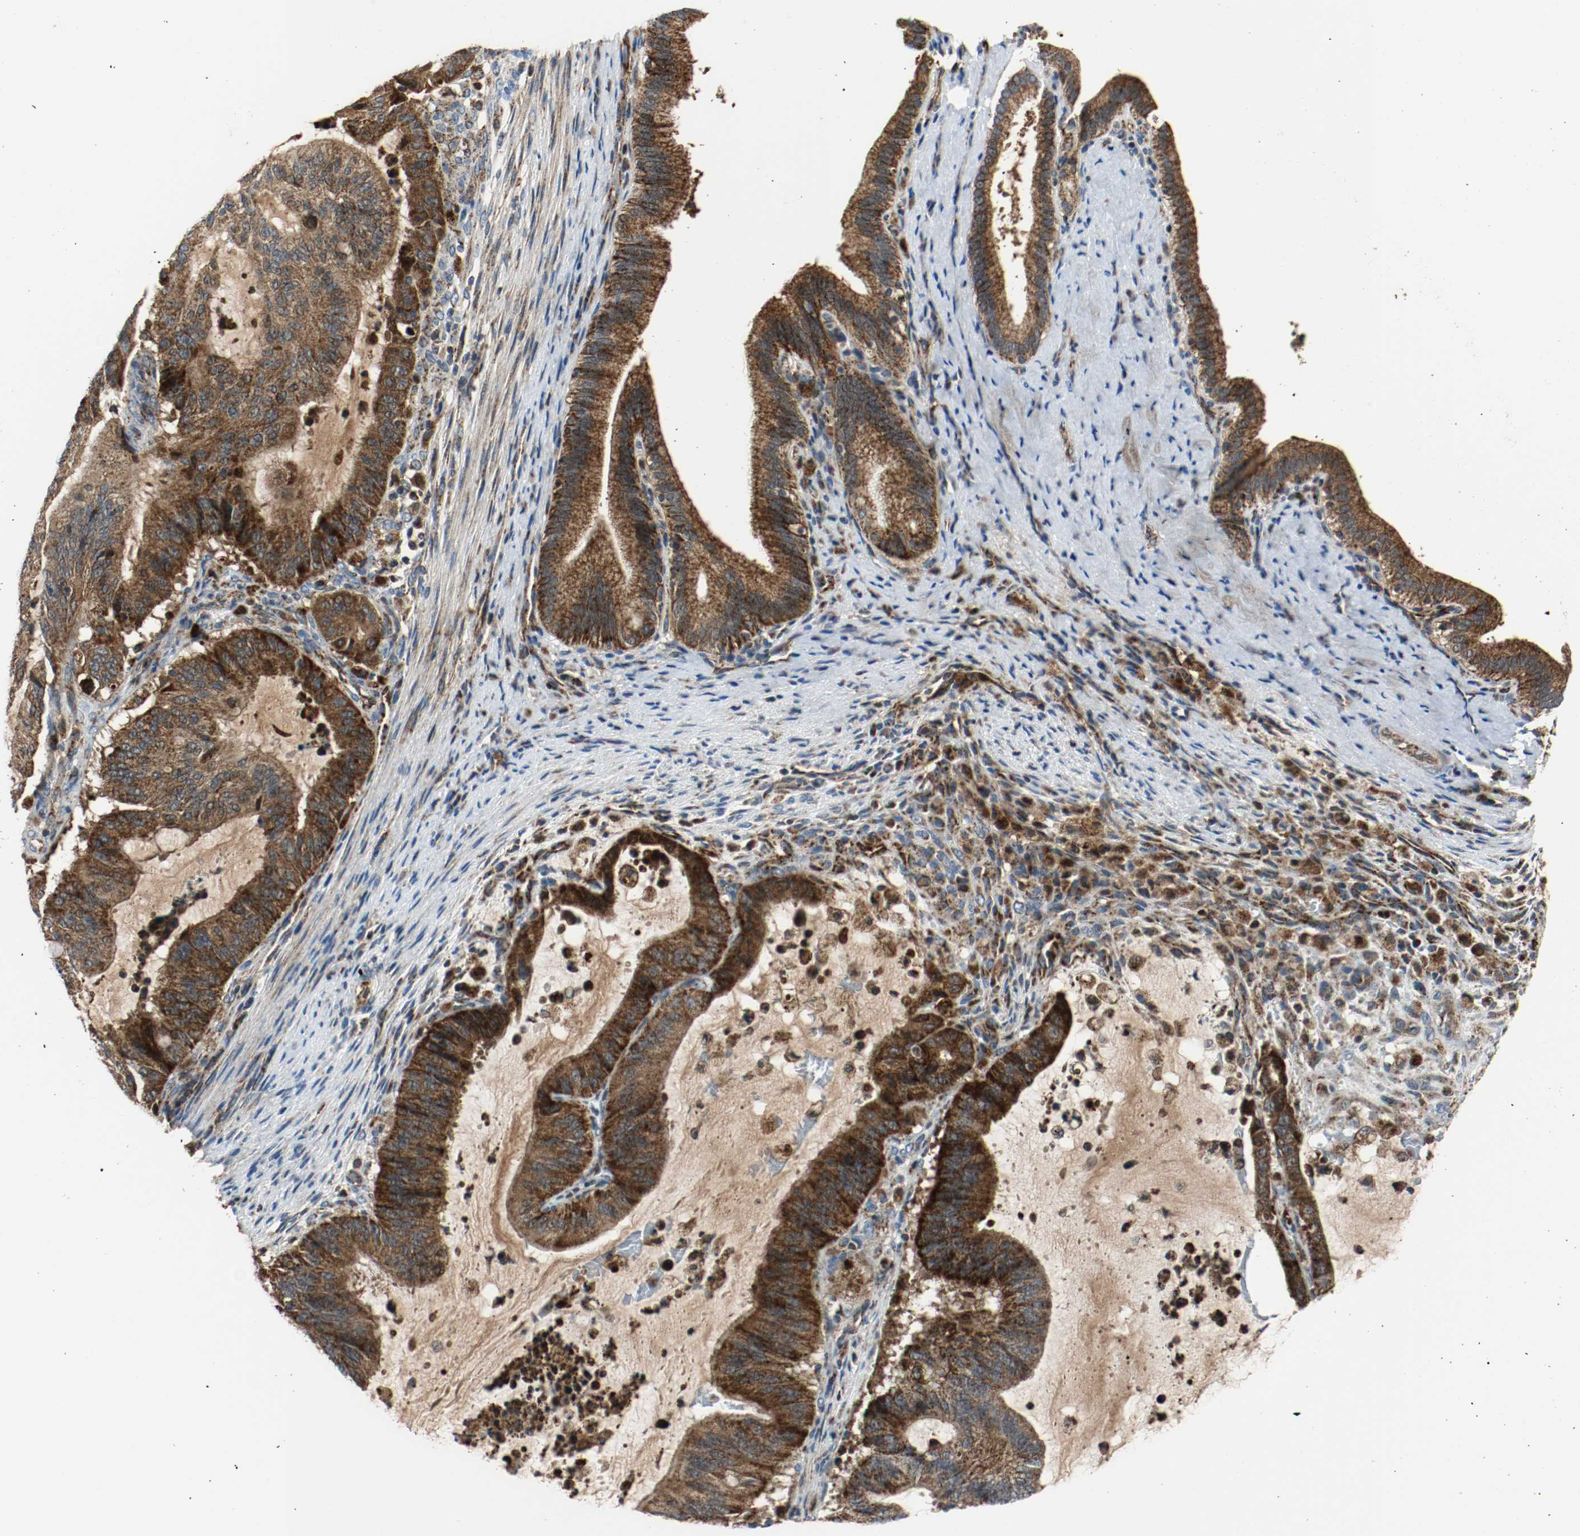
{"staining": {"intensity": "strong", "quantity": ">75%", "location": "cytoplasmic/membranous"}, "tissue": "liver cancer", "cell_type": "Tumor cells", "image_type": "cancer", "snomed": [{"axis": "morphology", "description": "Cholangiocarcinoma"}, {"axis": "topography", "description": "Liver"}], "caption": "The image demonstrates staining of cholangiocarcinoma (liver), revealing strong cytoplasmic/membranous protein expression (brown color) within tumor cells.", "gene": "TXNRD1", "patient": {"sex": "female", "age": 73}}